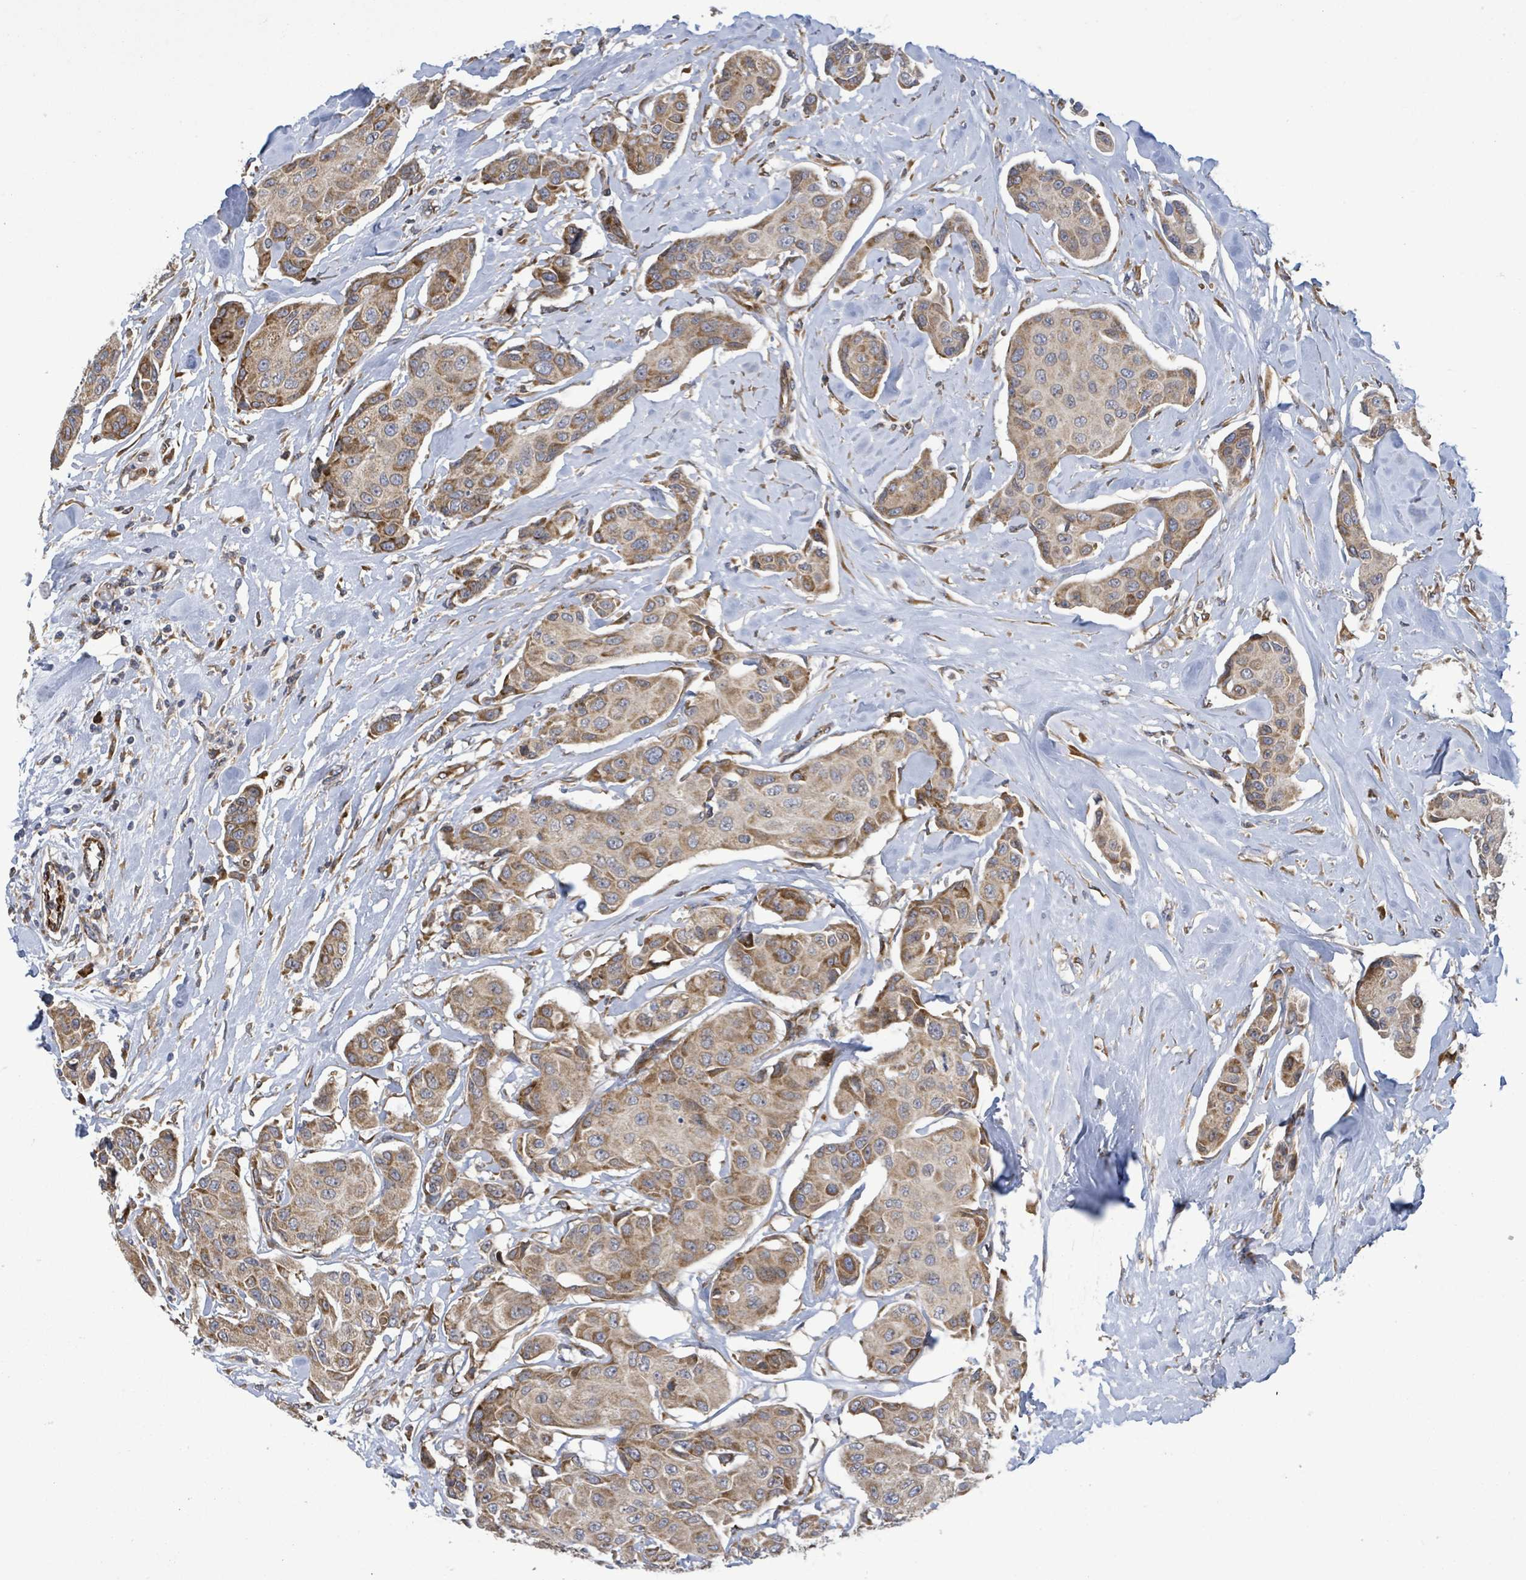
{"staining": {"intensity": "moderate", "quantity": ">75%", "location": "cytoplasmic/membranous"}, "tissue": "breast cancer", "cell_type": "Tumor cells", "image_type": "cancer", "snomed": [{"axis": "morphology", "description": "Duct carcinoma"}, {"axis": "topography", "description": "Breast"}, {"axis": "topography", "description": "Lymph node"}], "caption": "DAB immunohistochemical staining of human breast cancer shows moderate cytoplasmic/membranous protein positivity in approximately >75% of tumor cells. The protein is stained brown, and the nuclei are stained in blue (DAB IHC with brightfield microscopy, high magnification).", "gene": "NOMO1", "patient": {"sex": "female", "age": 80}}